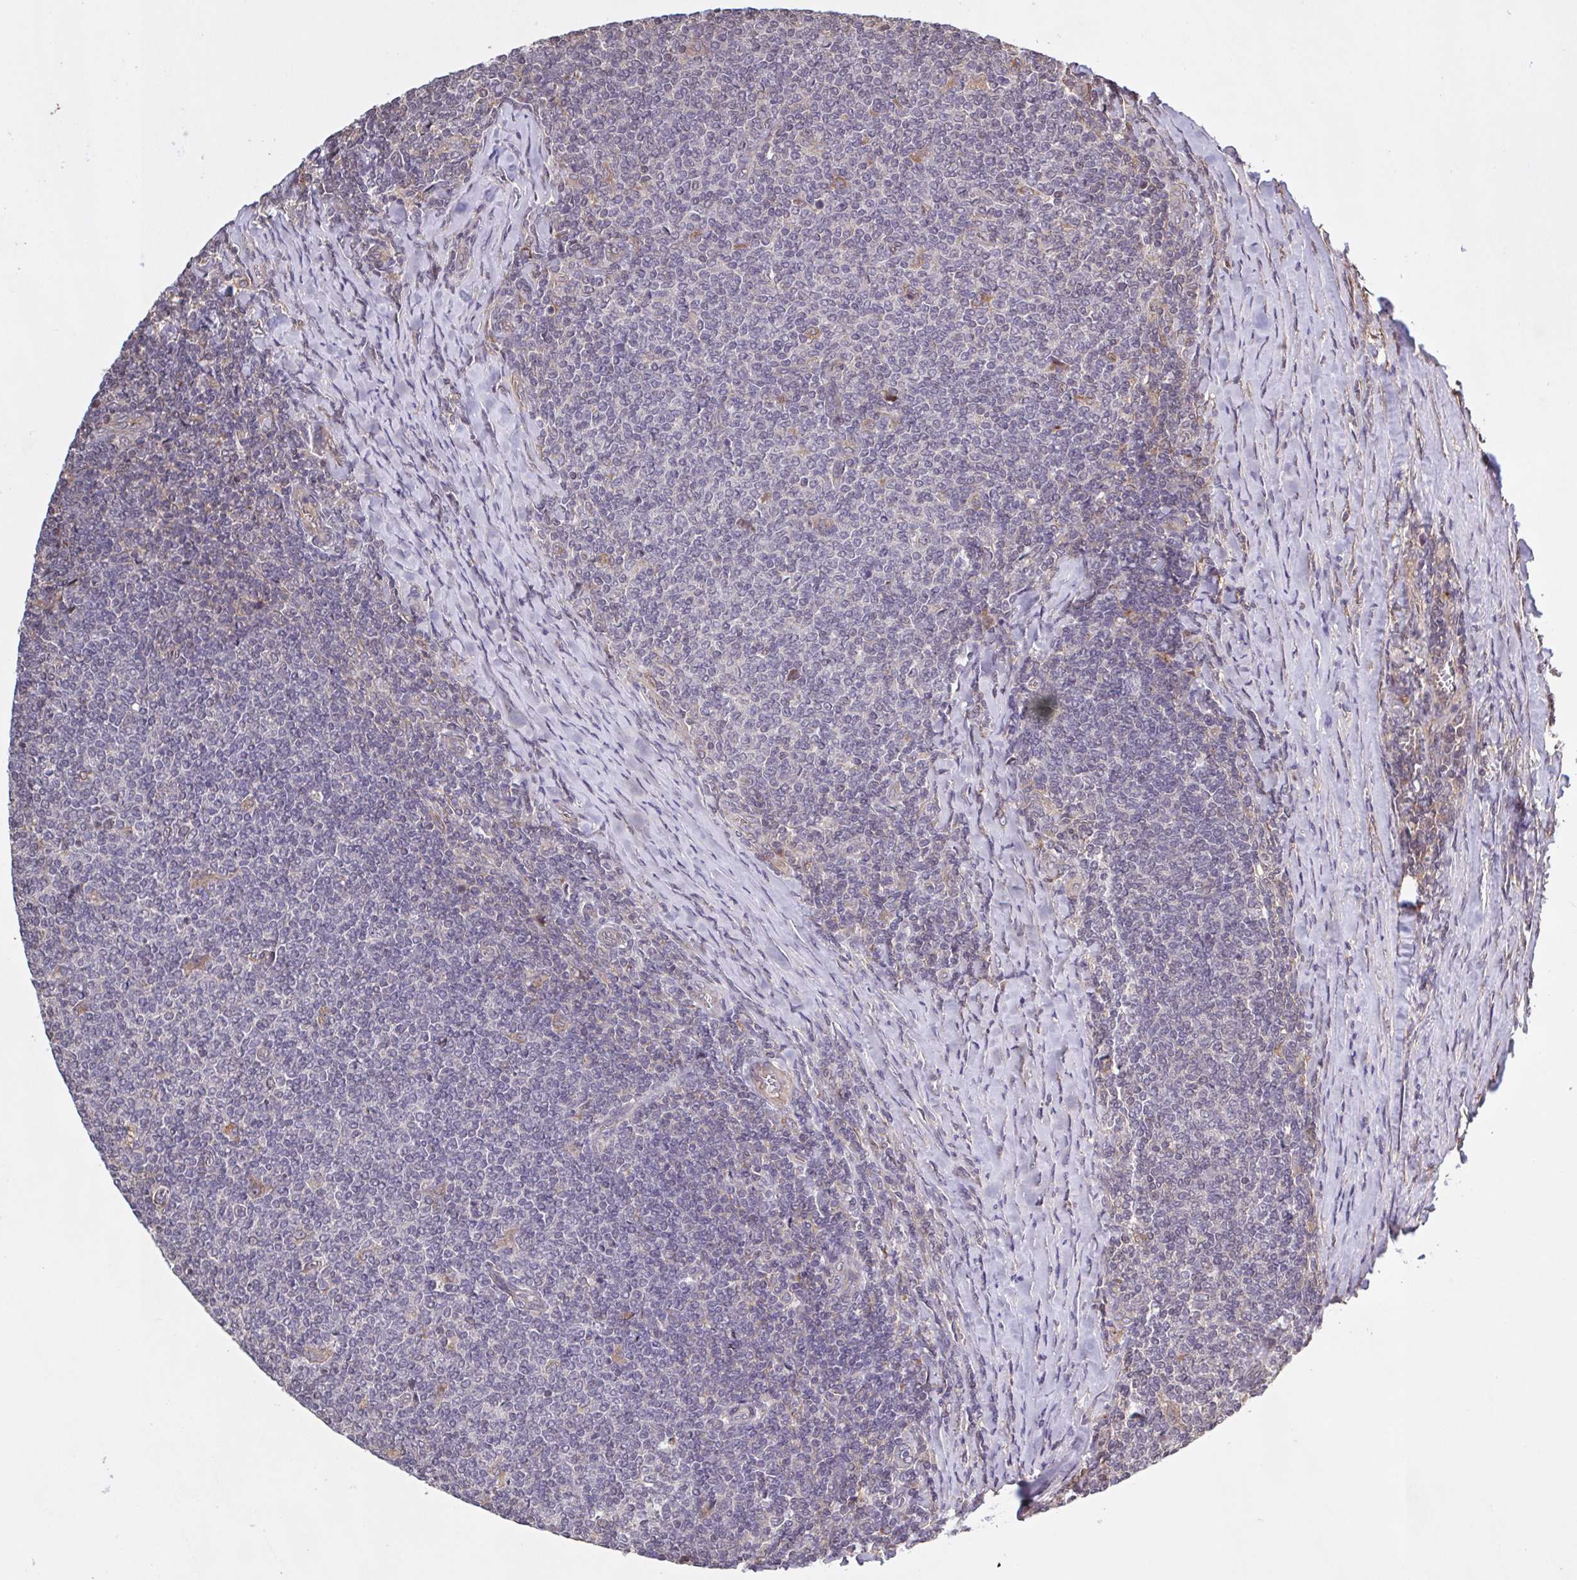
{"staining": {"intensity": "negative", "quantity": "none", "location": "none"}, "tissue": "lymphoma", "cell_type": "Tumor cells", "image_type": "cancer", "snomed": [{"axis": "morphology", "description": "Malignant lymphoma, non-Hodgkin's type, Low grade"}, {"axis": "topography", "description": "Lymph node"}], "caption": "Photomicrograph shows no significant protein positivity in tumor cells of malignant lymphoma, non-Hodgkin's type (low-grade).", "gene": "ZNF200", "patient": {"sex": "male", "age": 52}}